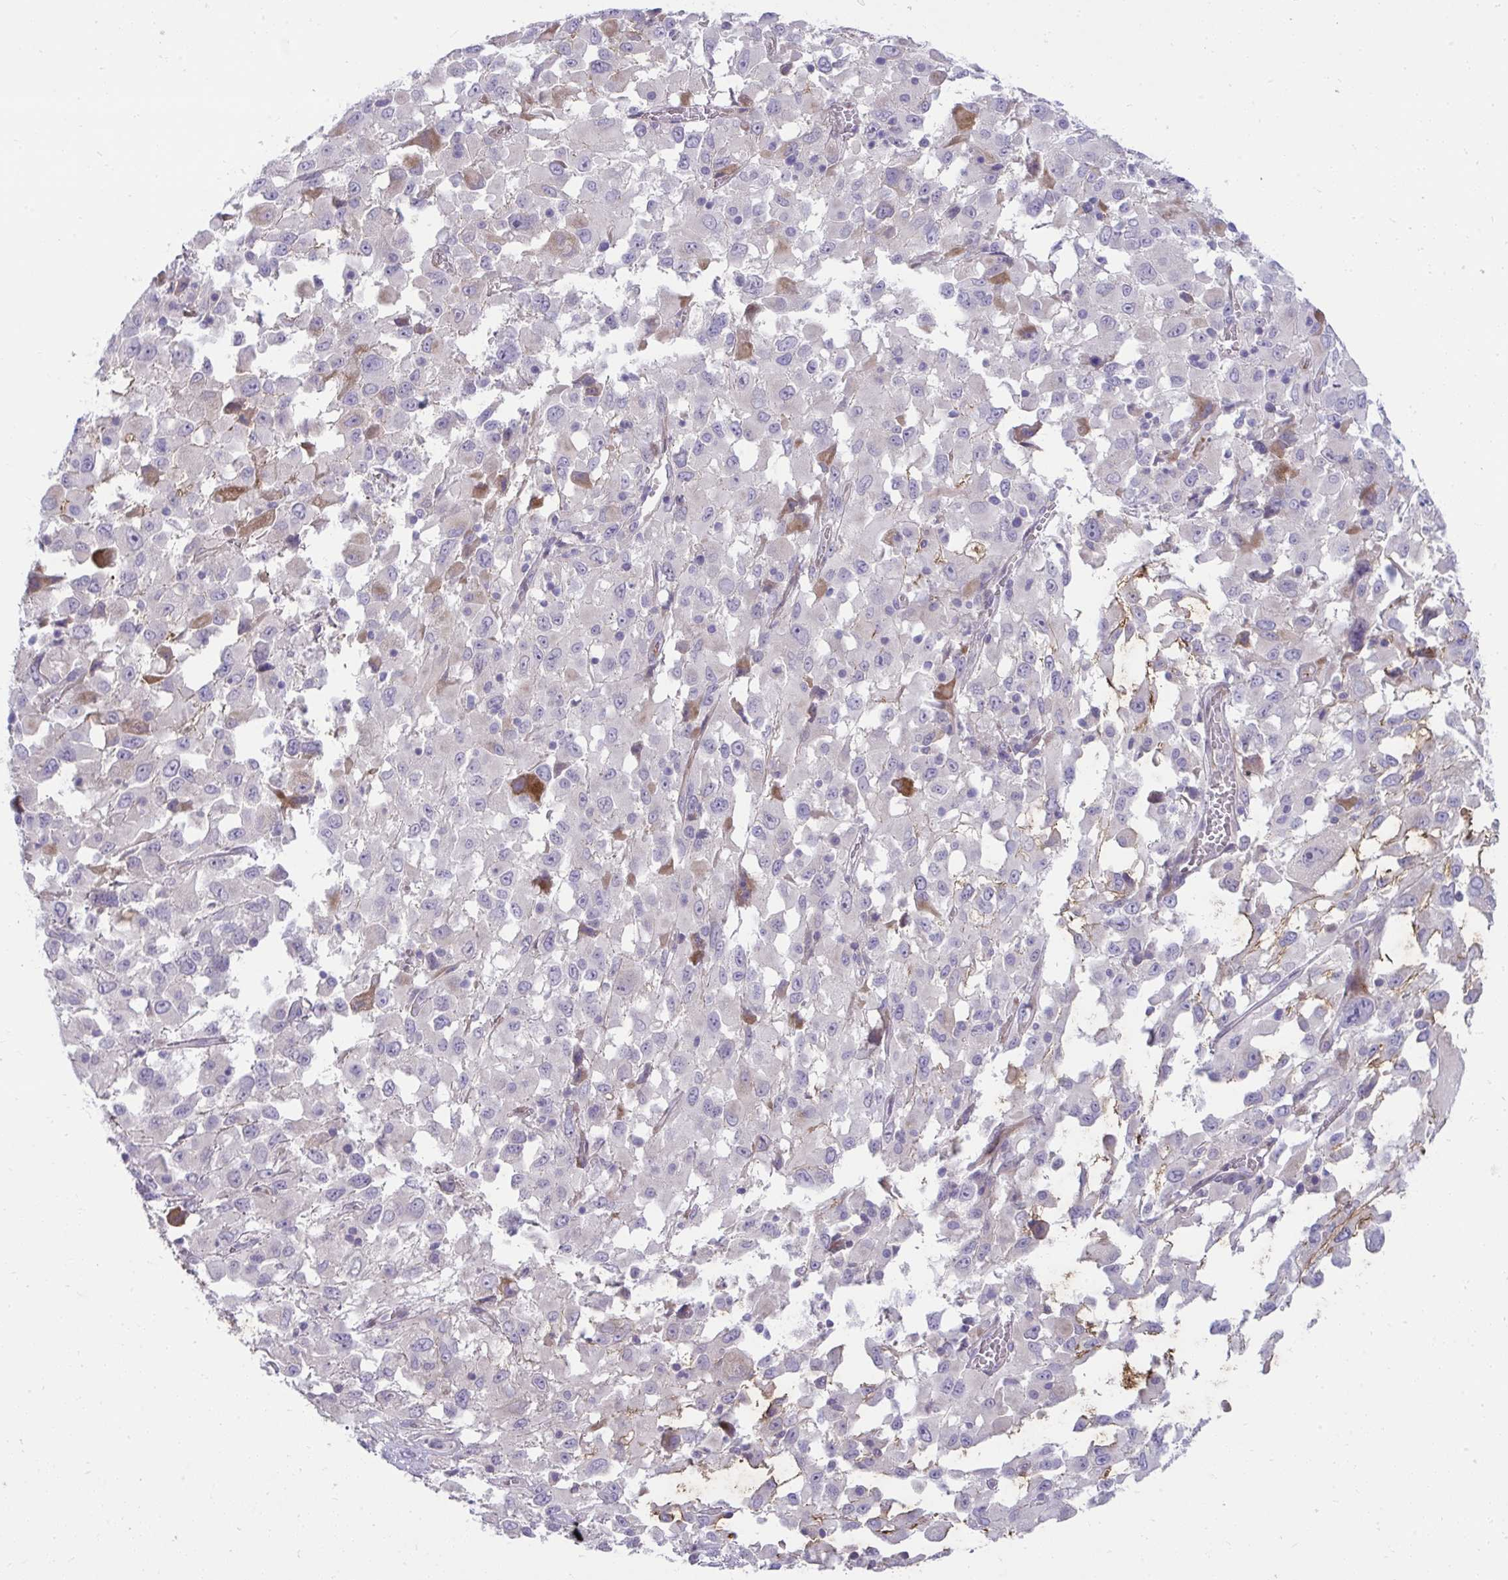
{"staining": {"intensity": "negative", "quantity": "none", "location": "none"}, "tissue": "melanoma", "cell_type": "Tumor cells", "image_type": "cancer", "snomed": [{"axis": "morphology", "description": "Malignant melanoma, Metastatic site"}, {"axis": "topography", "description": "Soft tissue"}], "caption": "This micrograph is of melanoma stained with immunohistochemistry (IHC) to label a protein in brown with the nuclei are counter-stained blue. There is no staining in tumor cells.", "gene": "PIGZ", "patient": {"sex": "male", "age": 50}}